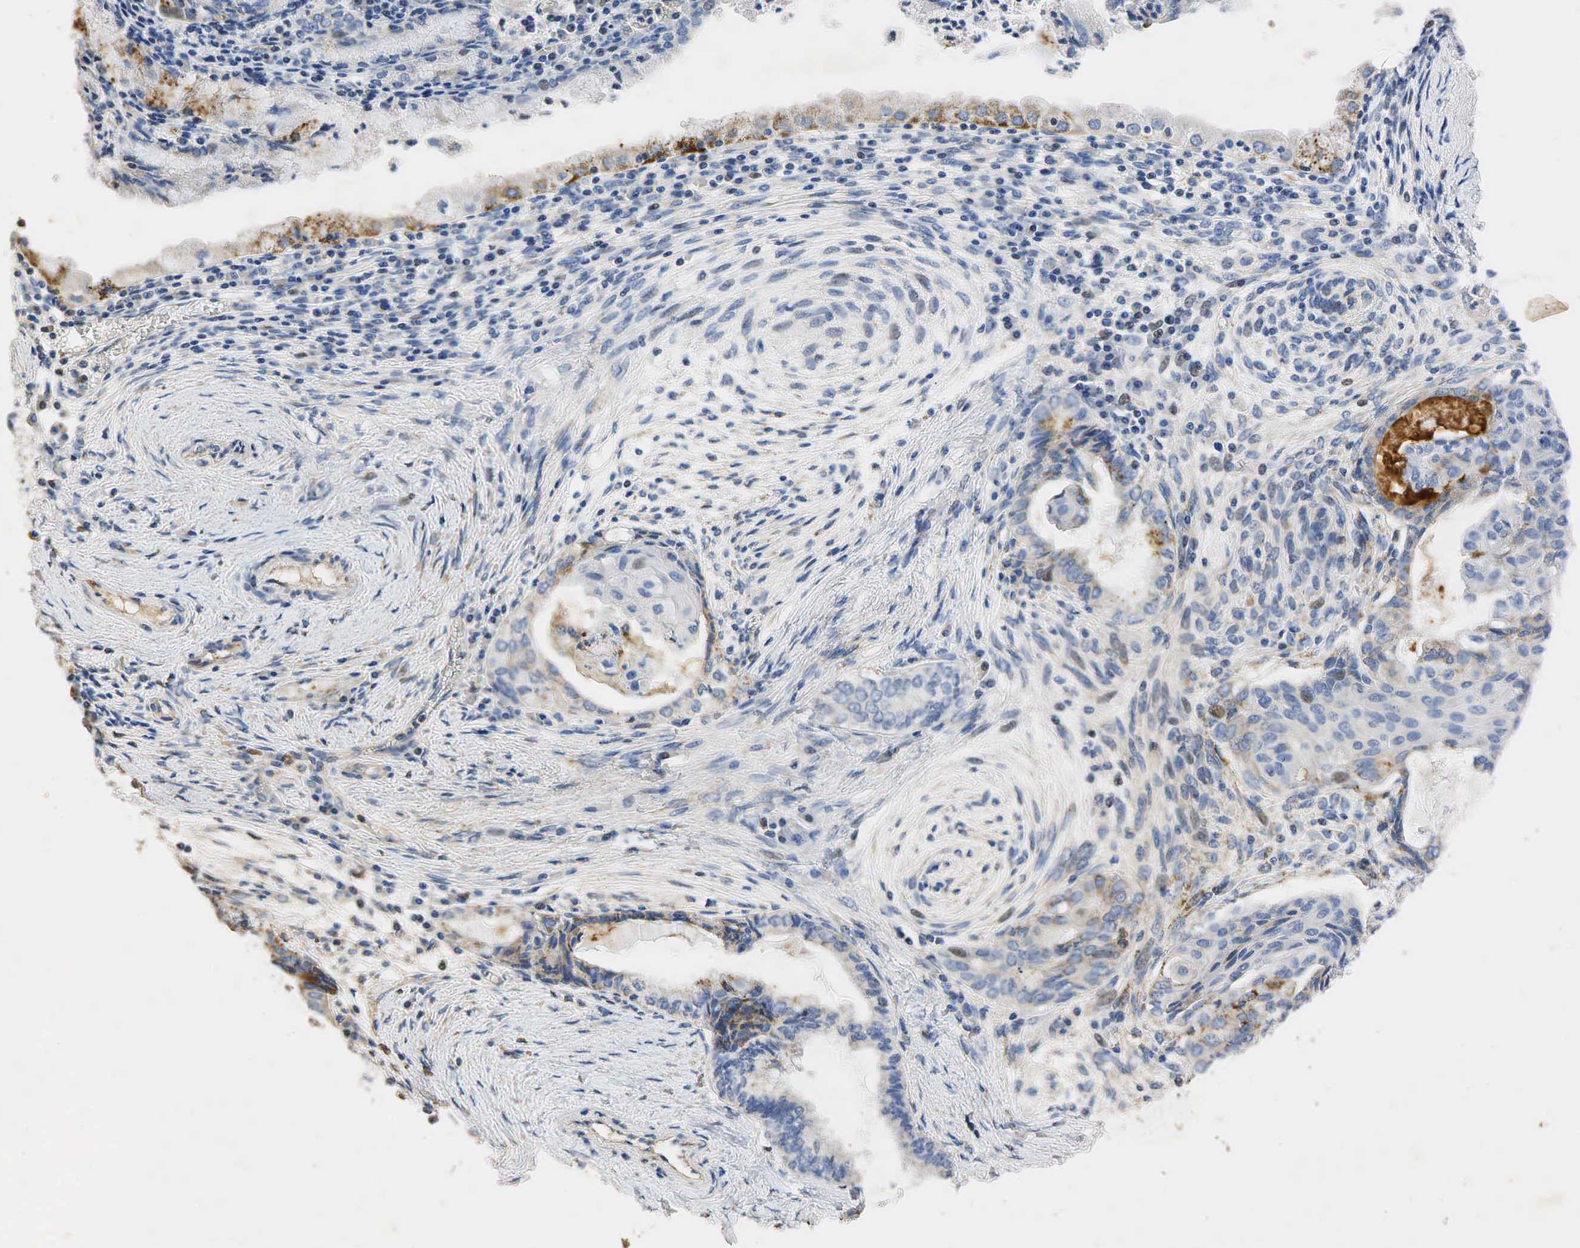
{"staining": {"intensity": "weak", "quantity": "25%-75%", "location": "cytoplasmic/membranous"}, "tissue": "endometrial cancer", "cell_type": "Tumor cells", "image_type": "cancer", "snomed": [{"axis": "morphology", "description": "Adenocarcinoma, NOS"}, {"axis": "topography", "description": "Endometrium"}], "caption": "Tumor cells display weak cytoplasmic/membranous expression in approximately 25%-75% of cells in endometrial adenocarcinoma.", "gene": "SYP", "patient": {"sex": "female", "age": 79}}